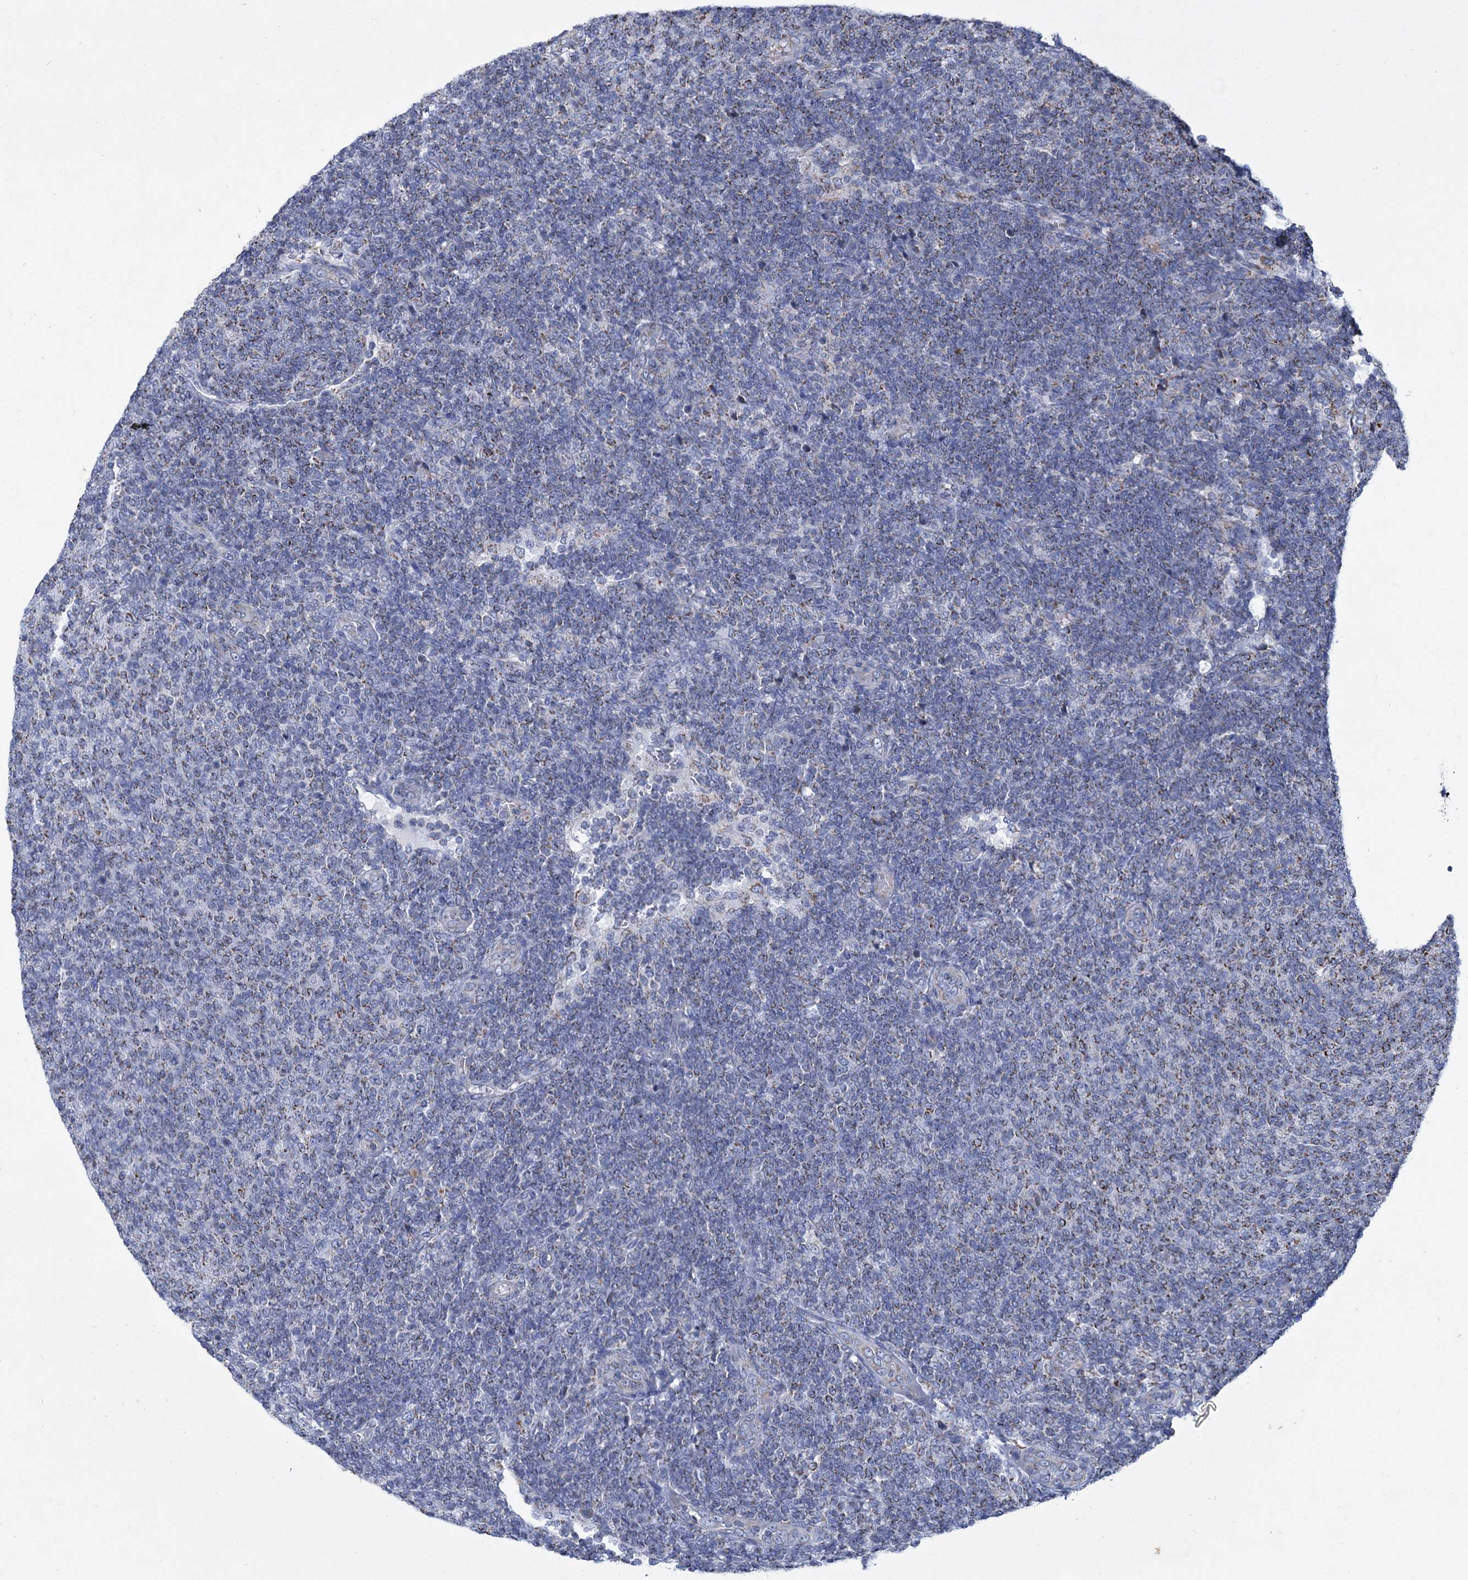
{"staining": {"intensity": "weak", "quantity": "25%-75%", "location": "cytoplasmic/membranous"}, "tissue": "lymphoma", "cell_type": "Tumor cells", "image_type": "cancer", "snomed": [{"axis": "morphology", "description": "Malignant lymphoma, non-Hodgkin's type, Low grade"}, {"axis": "topography", "description": "Lymph node"}], "caption": "A brown stain highlights weak cytoplasmic/membranous staining of a protein in lymphoma tumor cells.", "gene": "NDUFC2", "patient": {"sex": "male", "age": 66}}